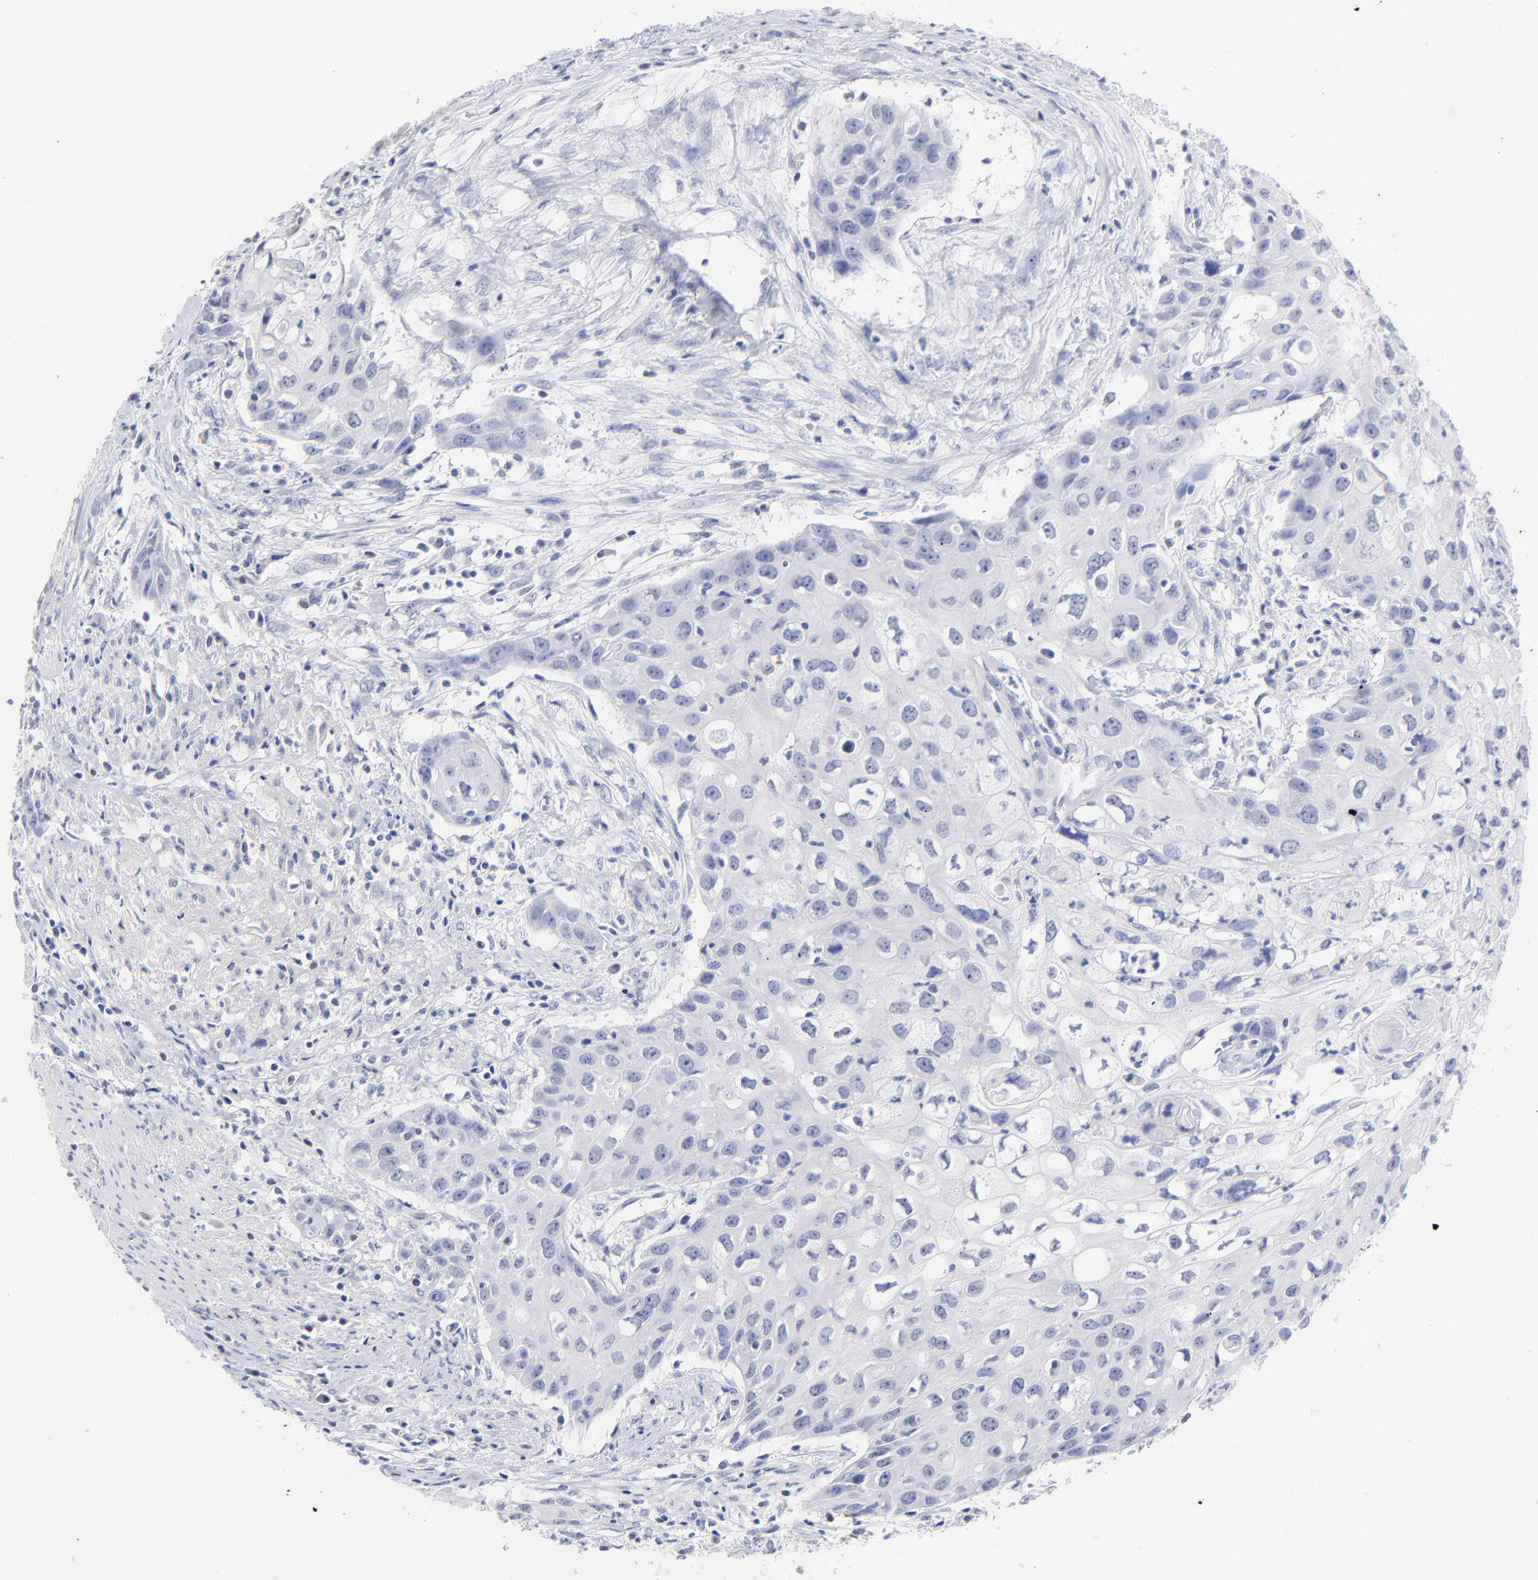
{"staining": {"intensity": "negative", "quantity": "none", "location": "none"}, "tissue": "urothelial cancer", "cell_type": "Tumor cells", "image_type": "cancer", "snomed": [{"axis": "morphology", "description": "Urothelial carcinoma, High grade"}, {"axis": "topography", "description": "Urinary bladder"}], "caption": "Protein analysis of urothelial carcinoma (high-grade) reveals no significant positivity in tumor cells.", "gene": "CFAP57", "patient": {"sex": "male", "age": 54}}